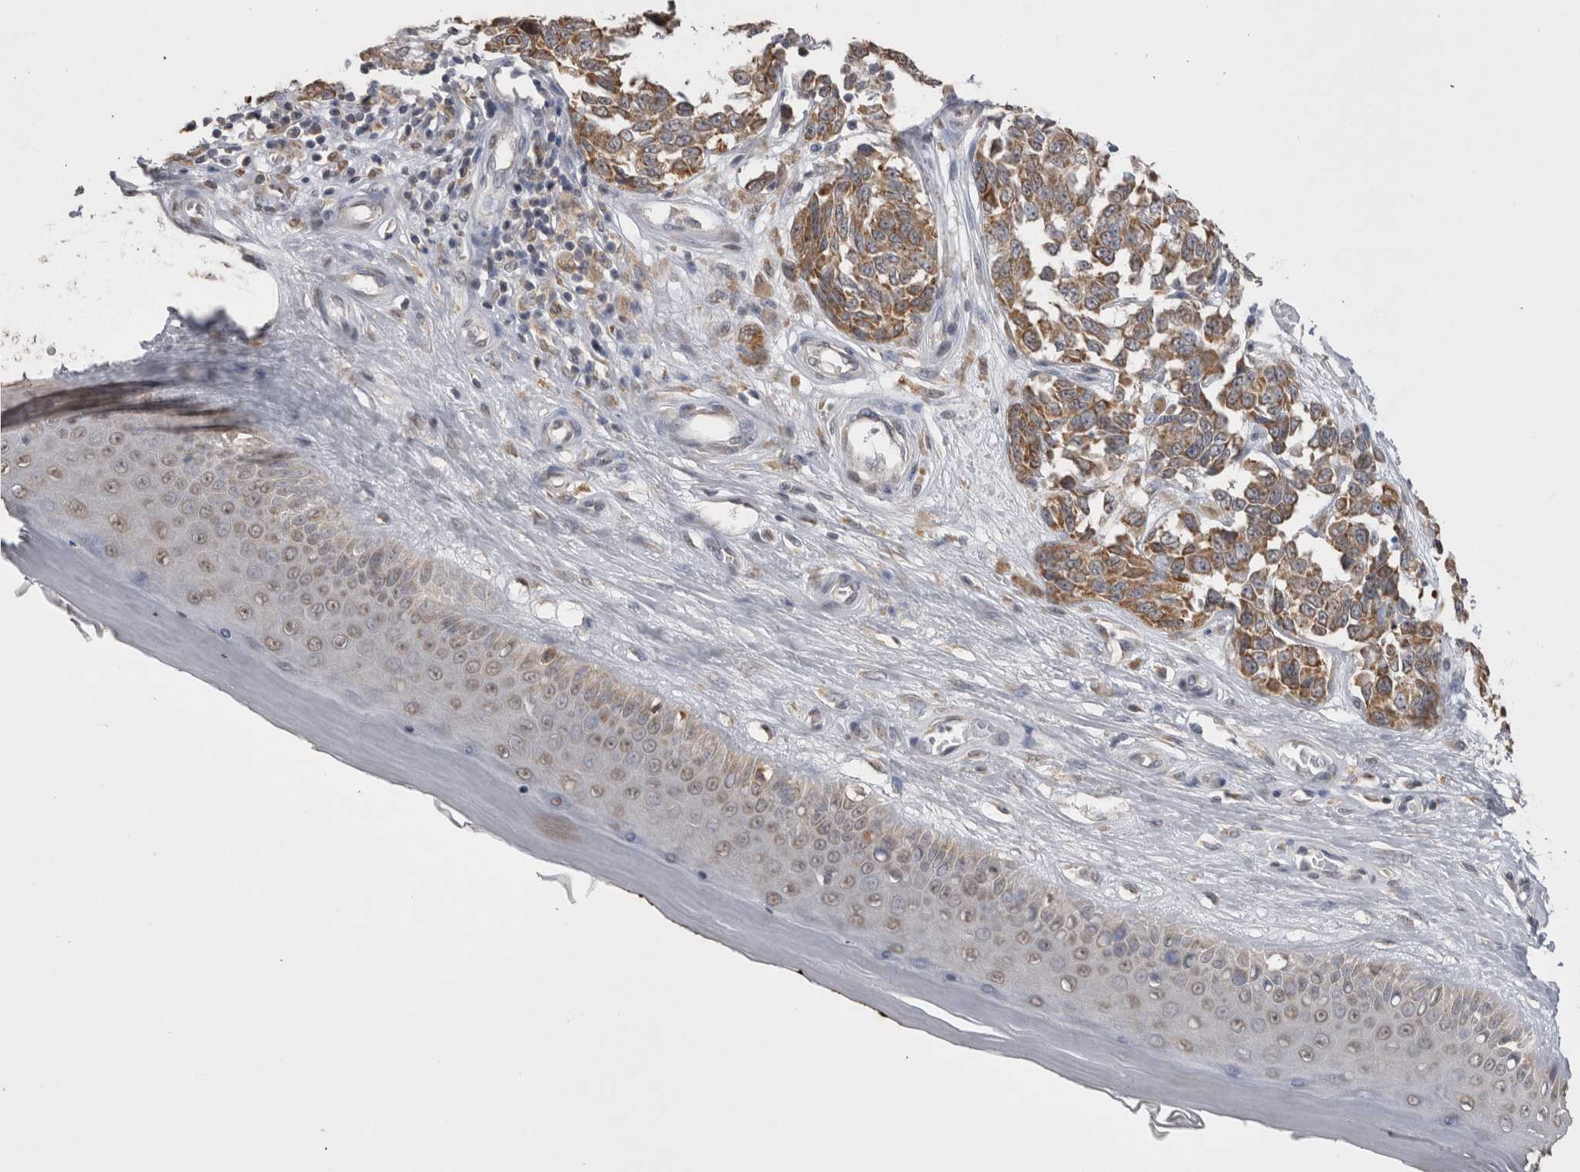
{"staining": {"intensity": "moderate", "quantity": ">75%", "location": "cytoplasmic/membranous"}, "tissue": "melanoma", "cell_type": "Tumor cells", "image_type": "cancer", "snomed": [{"axis": "morphology", "description": "Malignant melanoma, NOS"}, {"axis": "topography", "description": "Skin"}], "caption": "A medium amount of moderate cytoplasmic/membranous staining is identified in approximately >75% of tumor cells in melanoma tissue. (Brightfield microscopy of DAB IHC at high magnification).", "gene": "NOMO1", "patient": {"sex": "female", "age": 64}}